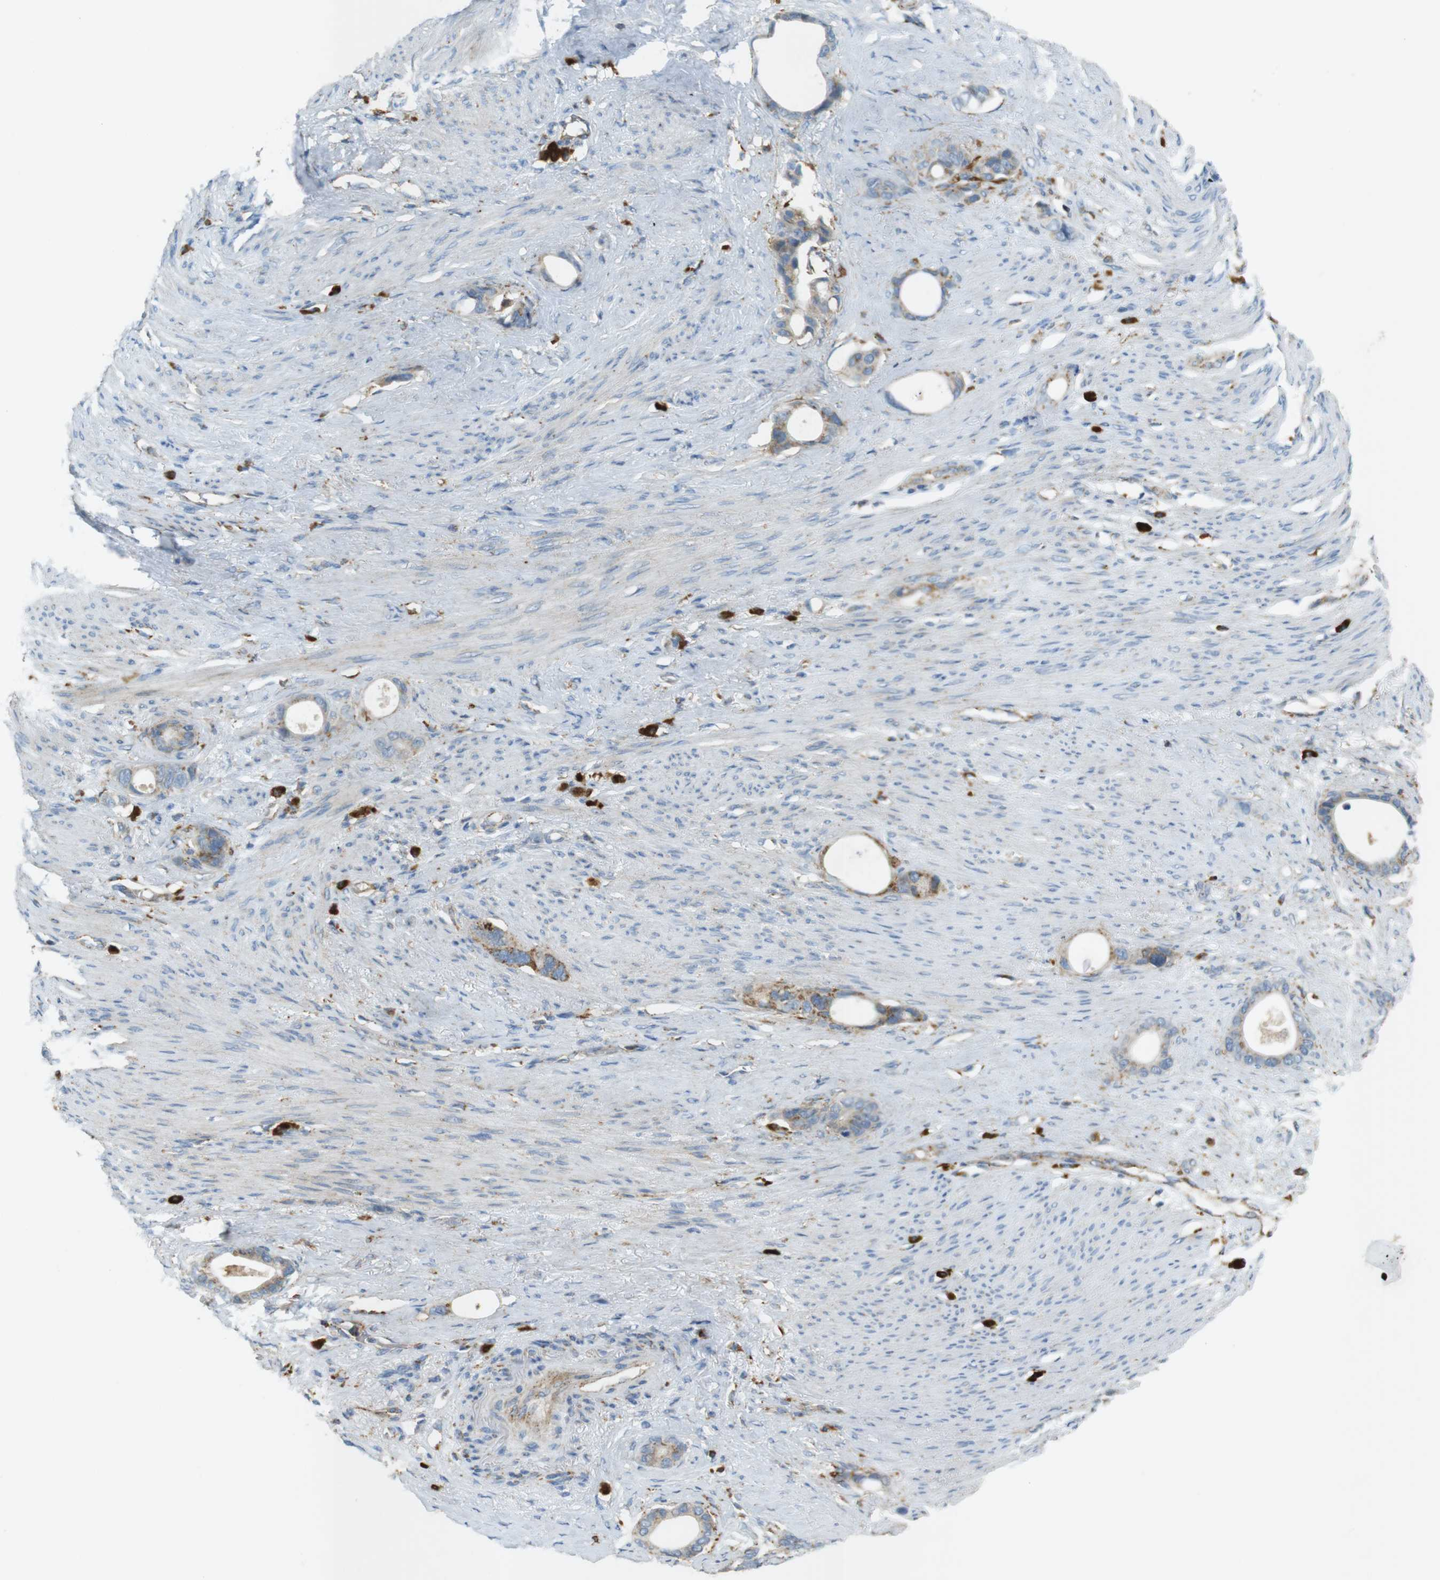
{"staining": {"intensity": "moderate", "quantity": "25%-75%", "location": "cytoplasmic/membranous"}, "tissue": "stomach cancer", "cell_type": "Tumor cells", "image_type": "cancer", "snomed": [{"axis": "morphology", "description": "Adenocarcinoma, NOS"}, {"axis": "topography", "description": "Stomach"}], "caption": "Stomach adenocarcinoma stained with DAB (3,3'-diaminobenzidine) immunohistochemistry demonstrates medium levels of moderate cytoplasmic/membranous expression in about 25%-75% of tumor cells.", "gene": "LAMP1", "patient": {"sex": "female", "age": 75}}